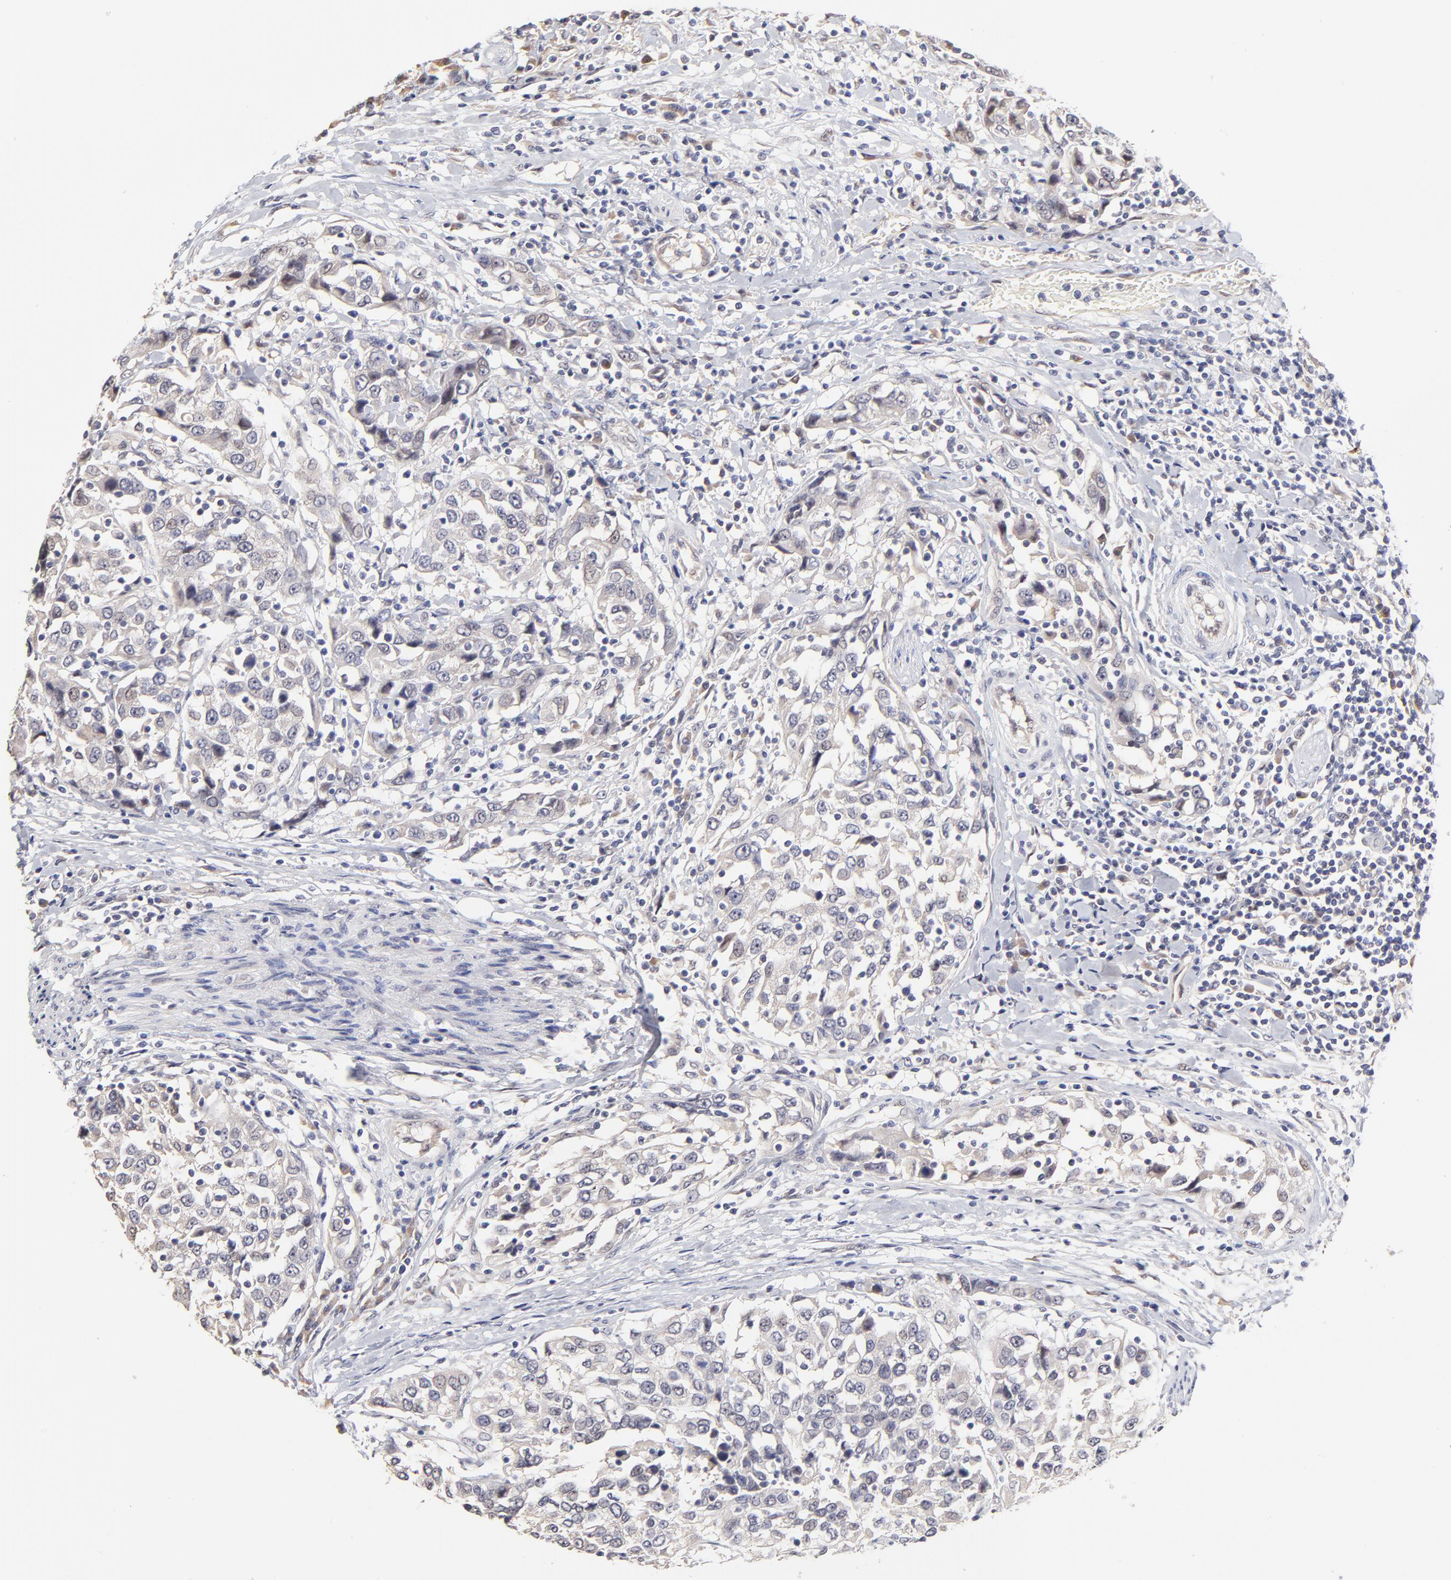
{"staining": {"intensity": "weak", "quantity": "25%-75%", "location": "cytoplasmic/membranous"}, "tissue": "urothelial cancer", "cell_type": "Tumor cells", "image_type": "cancer", "snomed": [{"axis": "morphology", "description": "Urothelial carcinoma, High grade"}, {"axis": "topography", "description": "Urinary bladder"}], "caption": "Urothelial cancer stained for a protein (brown) exhibits weak cytoplasmic/membranous positive expression in about 25%-75% of tumor cells.", "gene": "ZNF10", "patient": {"sex": "female", "age": 80}}